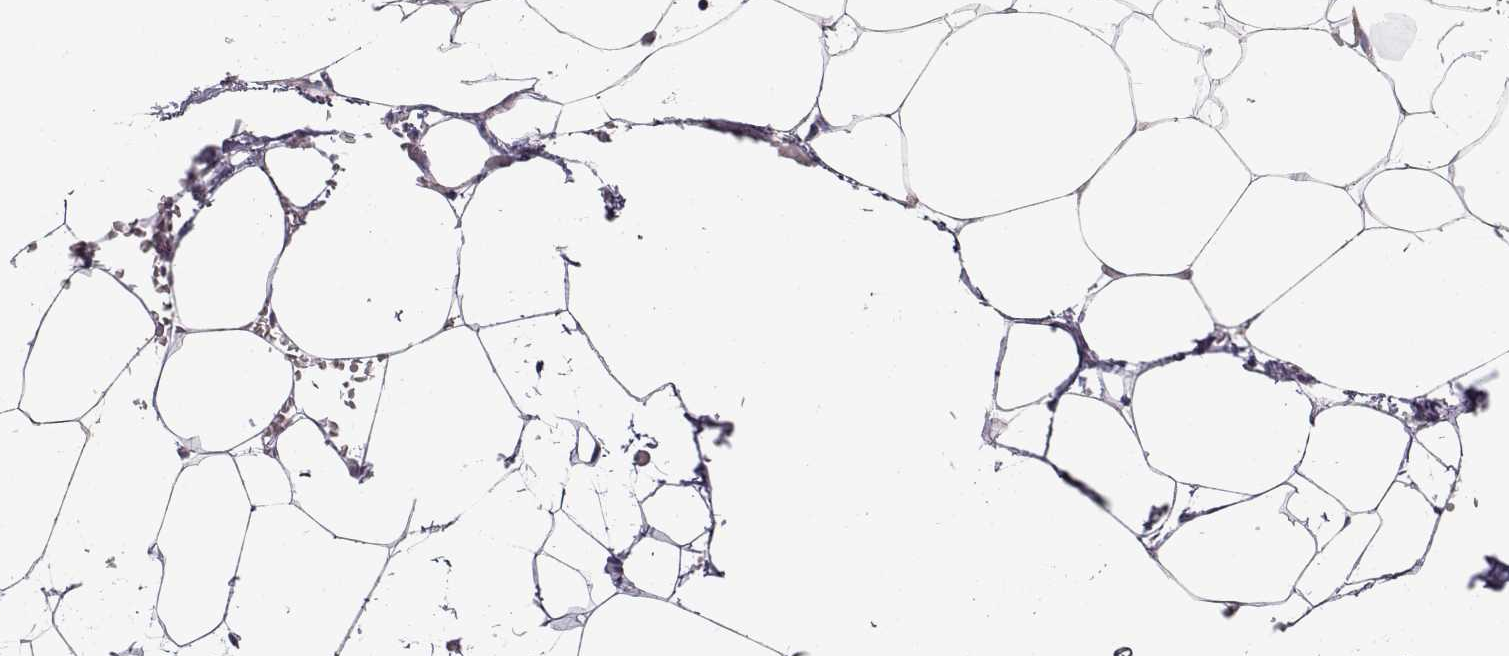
{"staining": {"intensity": "negative", "quantity": "none", "location": "none"}, "tissue": "adipose tissue", "cell_type": "Adipocytes", "image_type": "normal", "snomed": [{"axis": "morphology", "description": "Normal tissue, NOS"}, {"axis": "topography", "description": "Adipose tissue"}], "caption": "Normal adipose tissue was stained to show a protein in brown. There is no significant expression in adipocytes. (DAB IHC, high magnification).", "gene": "ADAM11", "patient": {"sex": "male", "age": 57}}